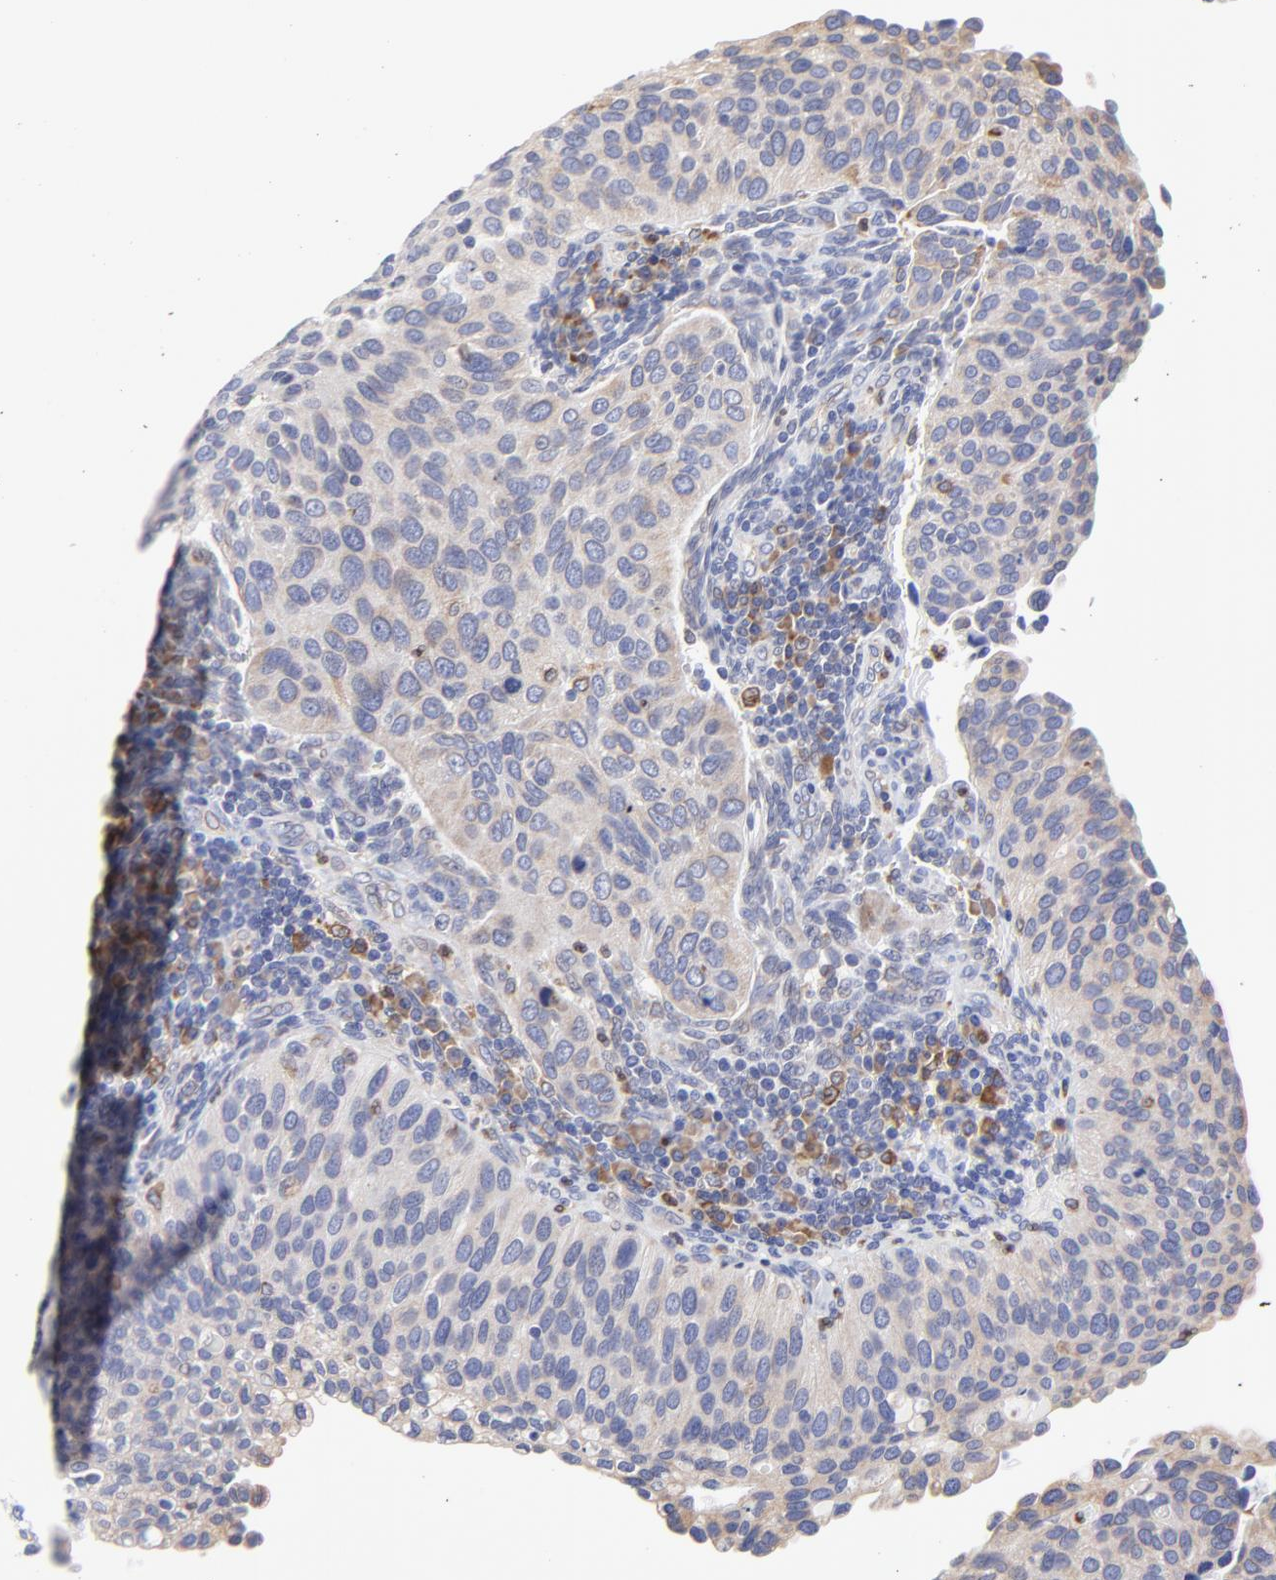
{"staining": {"intensity": "weak", "quantity": "25%-75%", "location": "cytoplasmic/membranous"}, "tissue": "cervical cancer", "cell_type": "Tumor cells", "image_type": "cancer", "snomed": [{"axis": "morphology", "description": "Adenocarcinoma, NOS"}, {"axis": "topography", "description": "Cervix"}], "caption": "Weak cytoplasmic/membranous staining is present in approximately 25%-75% of tumor cells in cervical adenocarcinoma. (Stains: DAB (3,3'-diaminobenzidine) in brown, nuclei in blue, Microscopy: brightfield microscopy at high magnification).", "gene": "MOSPD2", "patient": {"sex": "female", "age": 29}}